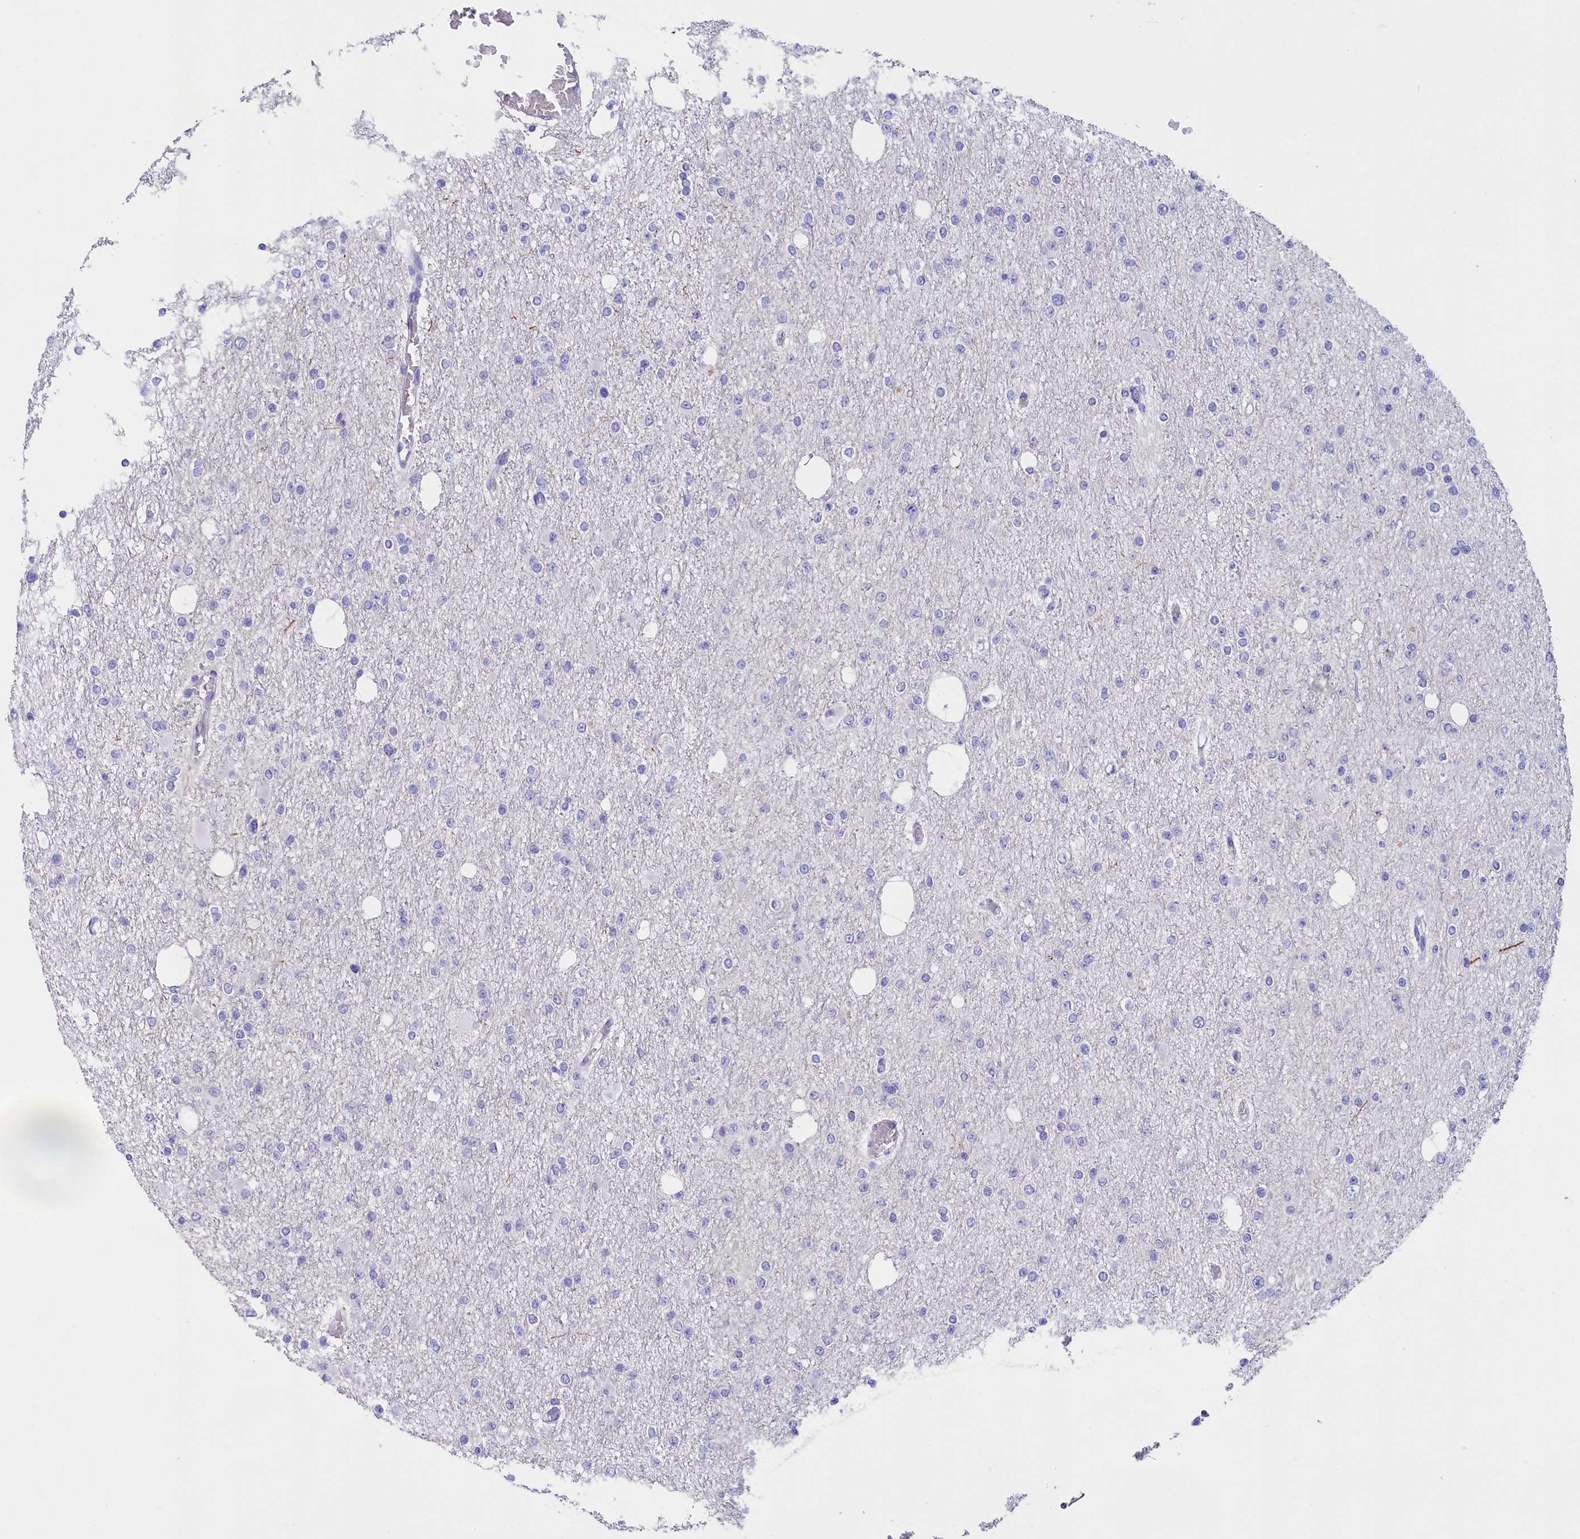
{"staining": {"intensity": "negative", "quantity": "none", "location": "none"}, "tissue": "glioma", "cell_type": "Tumor cells", "image_type": "cancer", "snomed": [{"axis": "morphology", "description": "Glioma, malignant, Low grade"}, {"axis": "topography", "description": "Brain"}], "caption": "Glioma was stained to show a protein in brown. There is no significant positivity in tumor cells.", "gene": "SULT2A1", "patient": {"sex": "female", "age": 22}}